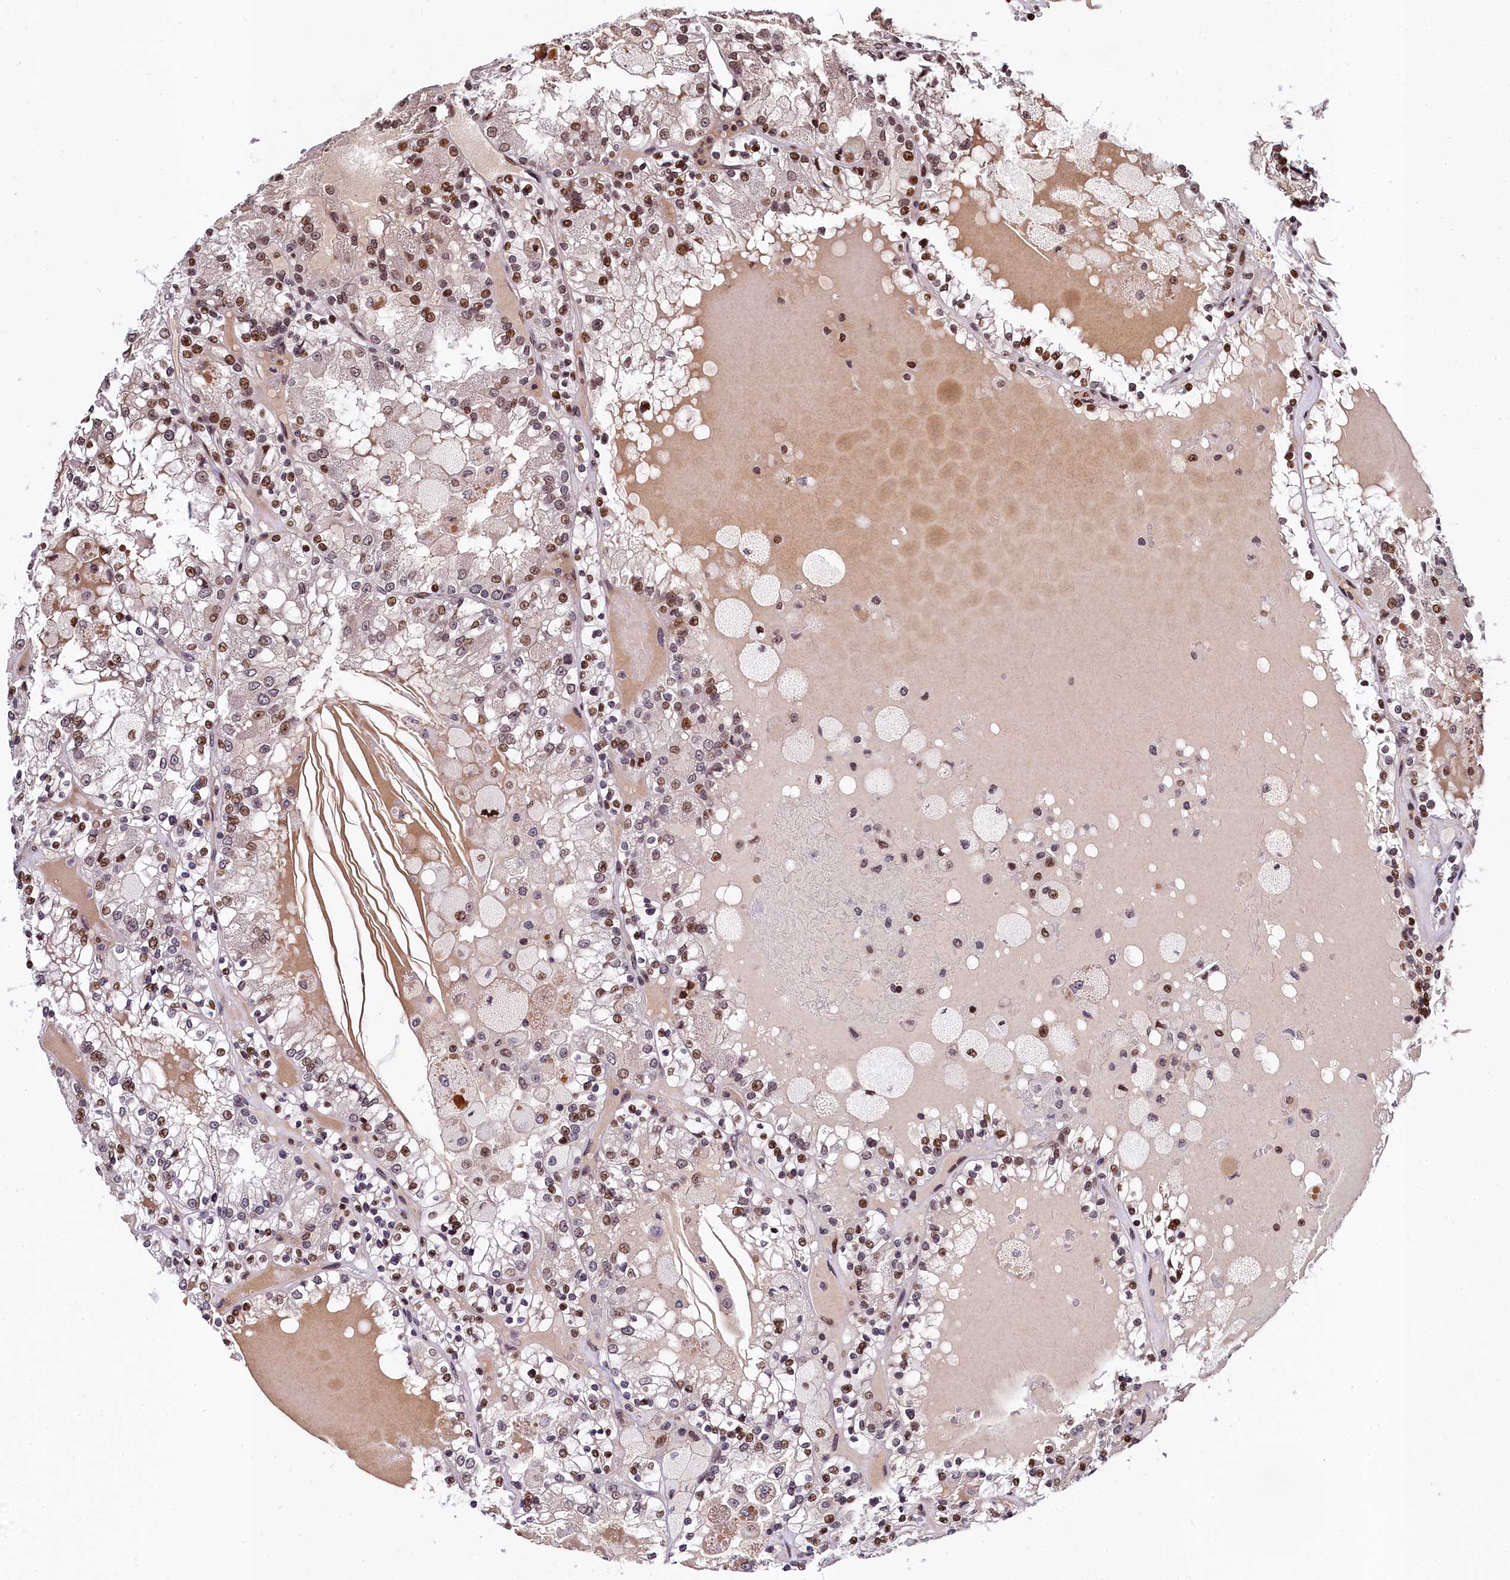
{"staining": {"intensity": "moderate", "quantity": ">75%", "location": "nuclear"}, "tissue": "renal cancer", "cell_type": "Tumor cells", "image_type": "cancer", "snomed": [{"axis": "morphology", "description": "Adenocarcinoma, NOS"}, {"axis": "topography", "description": "Kidney"}], "caption": "Renal adenocarcinoma stained with a protein marker reveals moderate staining in tumor cells.", "gene": "FAM217B", "patient": {"sex": "female", "age": 56}}